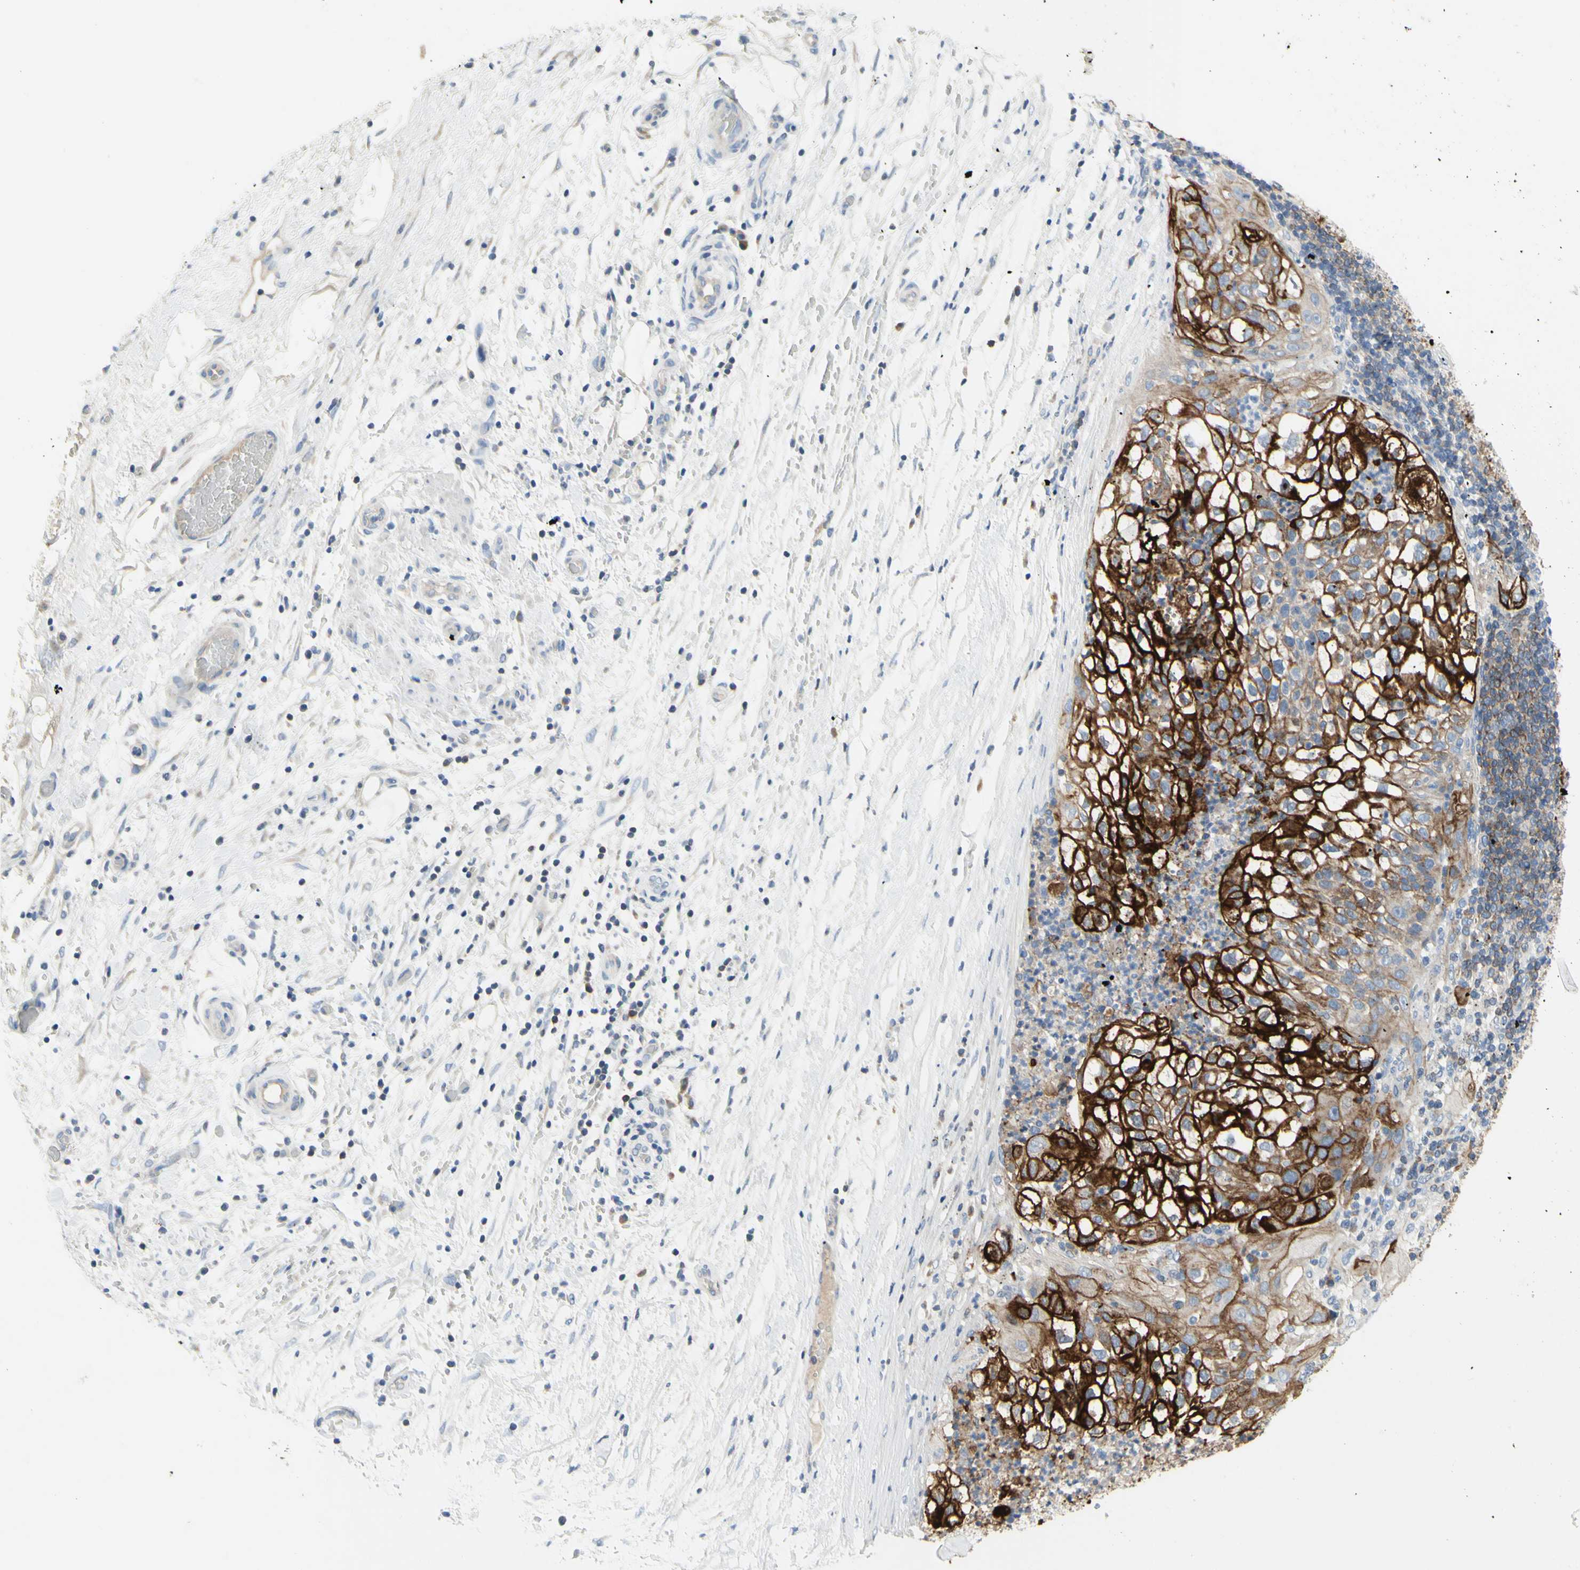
{"staining": {"intensity": "strong", "quantity": ">75%", "location": "cytoplasmic/membranous"}, "tissue": "lung cancer", "cell_type": "Tumor cells", "image_type": "cancer", "snomed": [{"axis": "morphology", "description": "Inflammation, NOS"}, {"axis": "morphology", "description": "Squamous cell carcinoma, NOS"}, {"axis": "topography", "description": "Lymph node"}, {"axis": "topography", "description": "Soft tissue"}, {"axis": "topography", "description": "Lung"}], "caption": "A brown stain shows strong cytoplasmic/membranous expression of a protein in lung squamous cell carcinoma tumor cells.", "gene": "MUC1", "patient": {"sex": "male", "age": 66}}